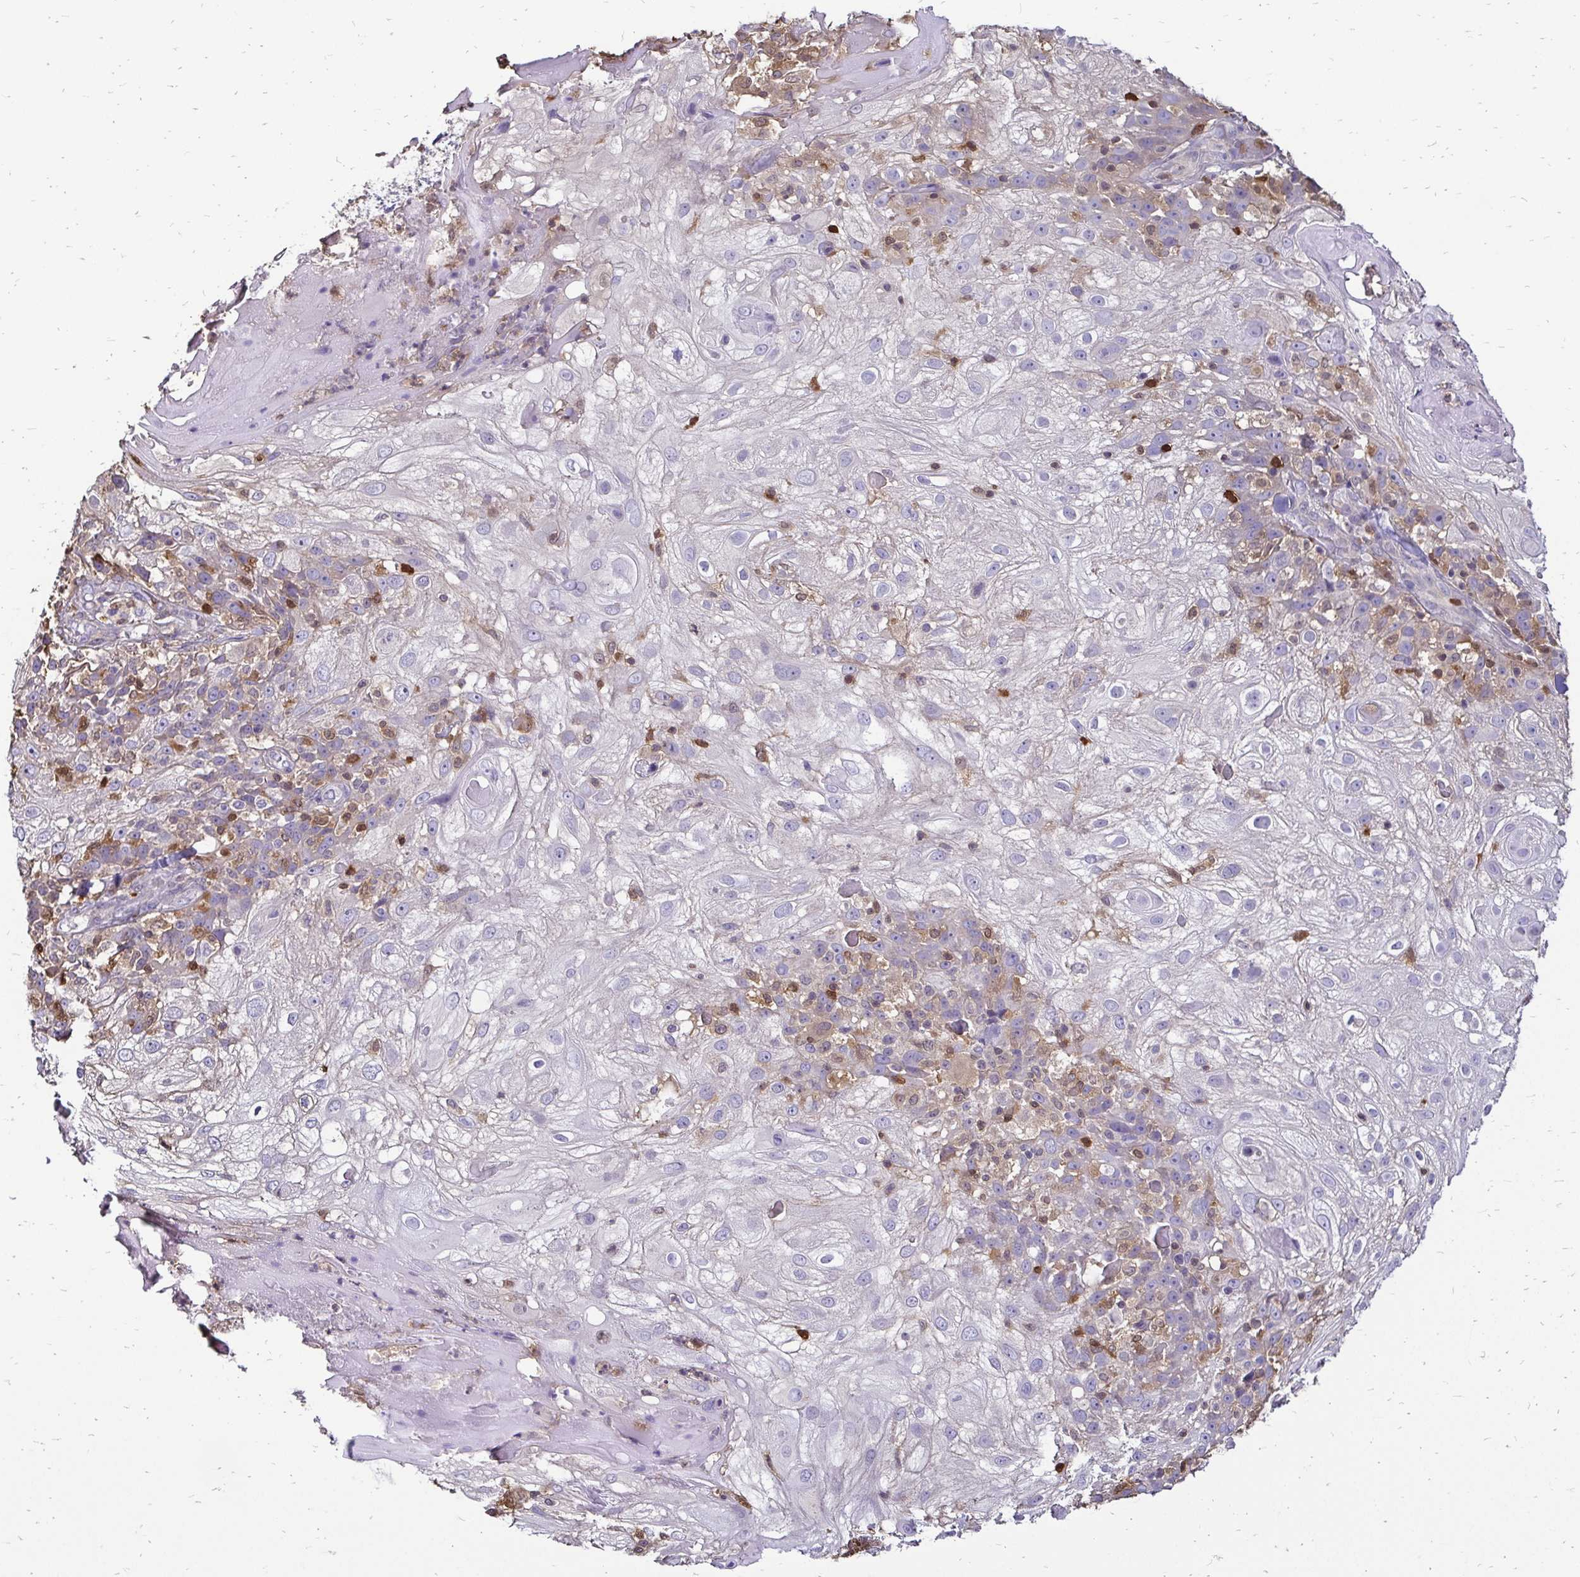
{"staining": {"intensity": "negative", "quantity": "none", "location": "none"}, "tissue": "skin cancer", "cell_type": "Tumor cells", "image_type": "cancer", "snomed": [{"axis": "morphology", "description": "Normal tissue, NOS"}, {"axis": "morphology", "description": "Squamous cell carcinoma, NOS"}, {"axis": "topography", "description": "Skin"}], "caption": "High power microscopy image of an IHC image of squamous cell carcinoma (skin), revealing no significant expression in tumor cells.", "gene": "ZFP1", "patient": {"sex": "female", "age": 83}}